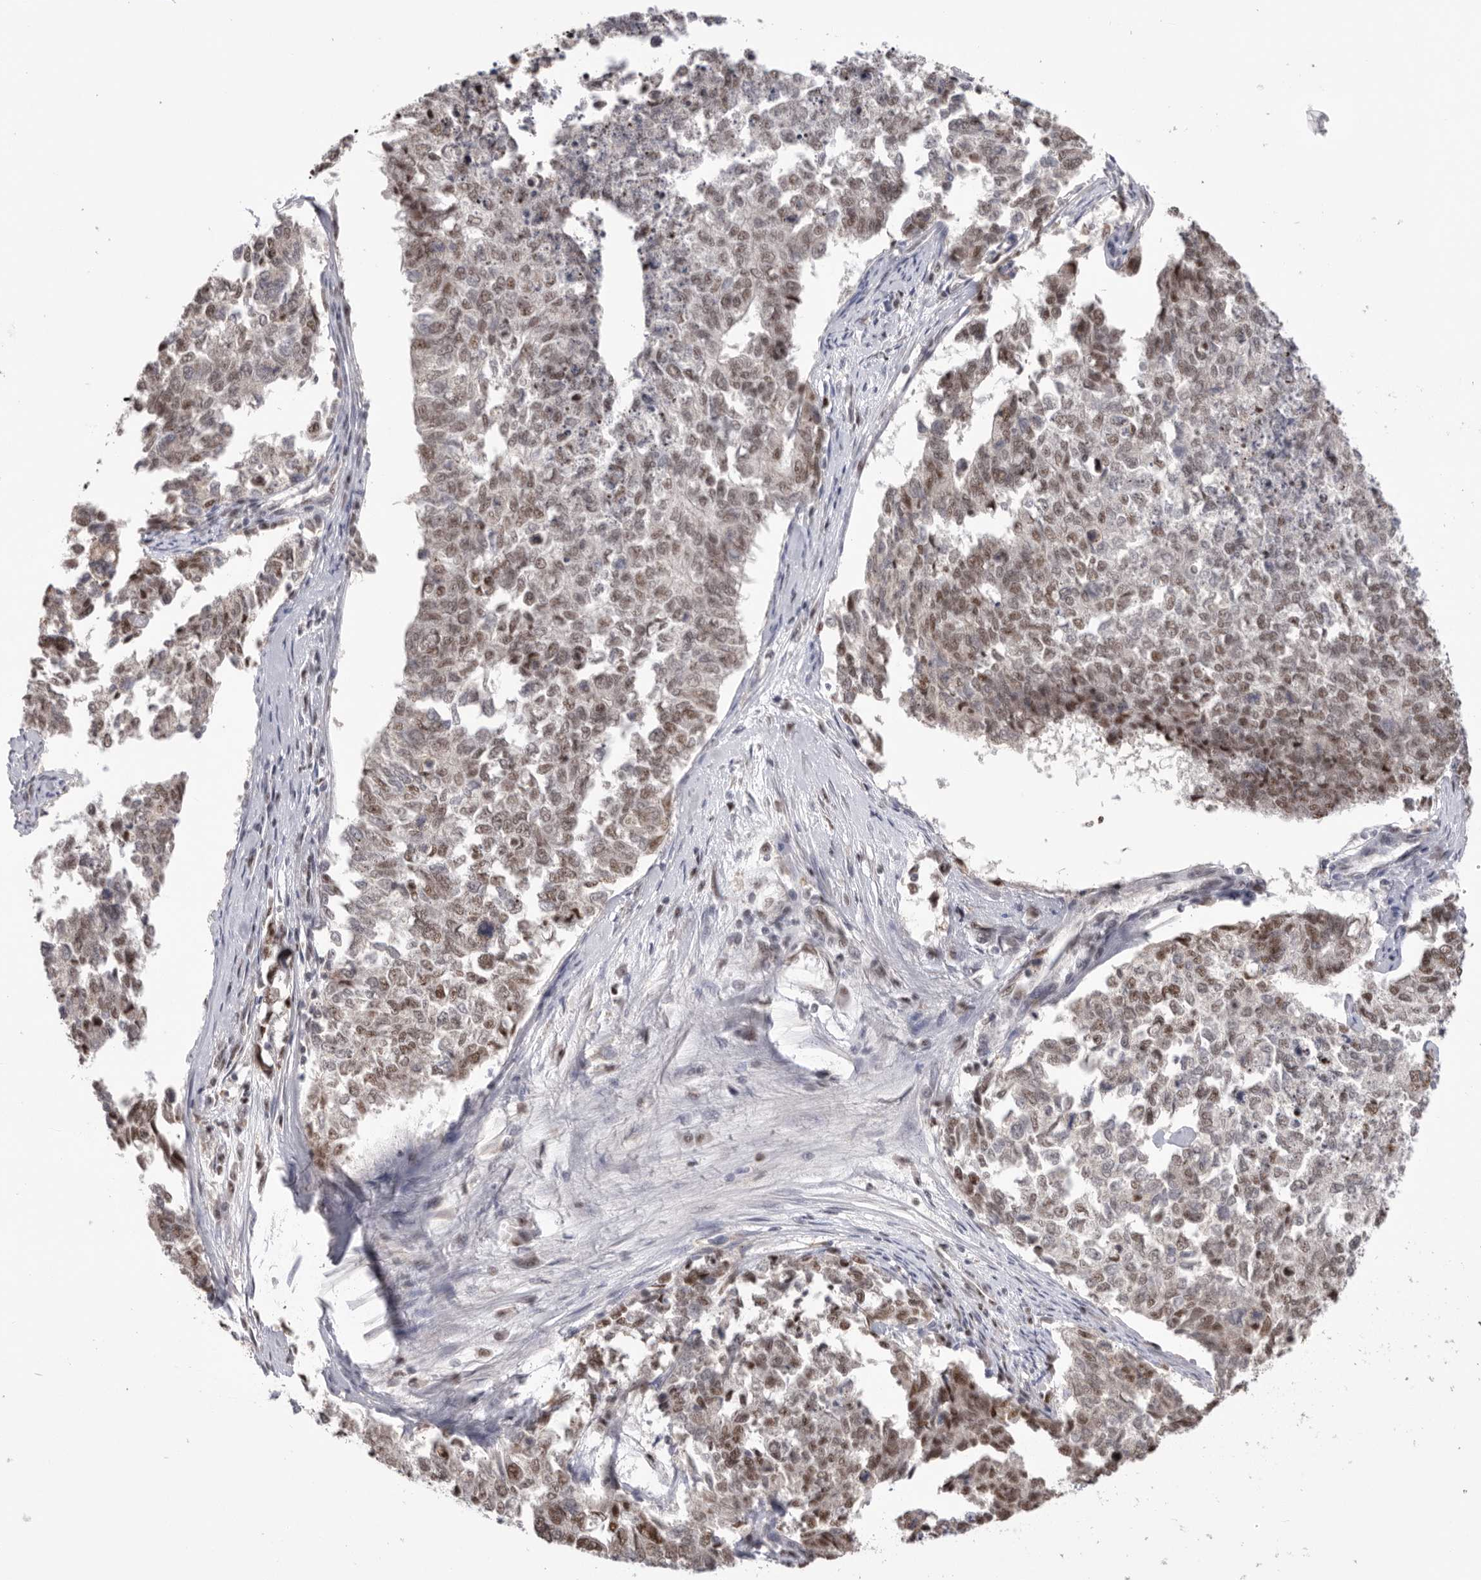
{"staining": {"intensity": "moderate", "quantity": ">75%", "location": "nuclear"}, "tissue": "cervical cancer", "cell_type": "Tumor cells", "image_type": "cancer", "snomed": [{"axis": "morphology", "description": "Squamous cell carcinoma, NOS"}, {"axis": "topography", "description": "Cervix"}], "caption": "Moderate nuclear expression for a protein is identified in approximately >75% of tumor cells of cervical cancer (squamous cell carcinoma) using IHC.", "gene": "BCLAF3", "patient": {"sex": "female", "age": 63}}